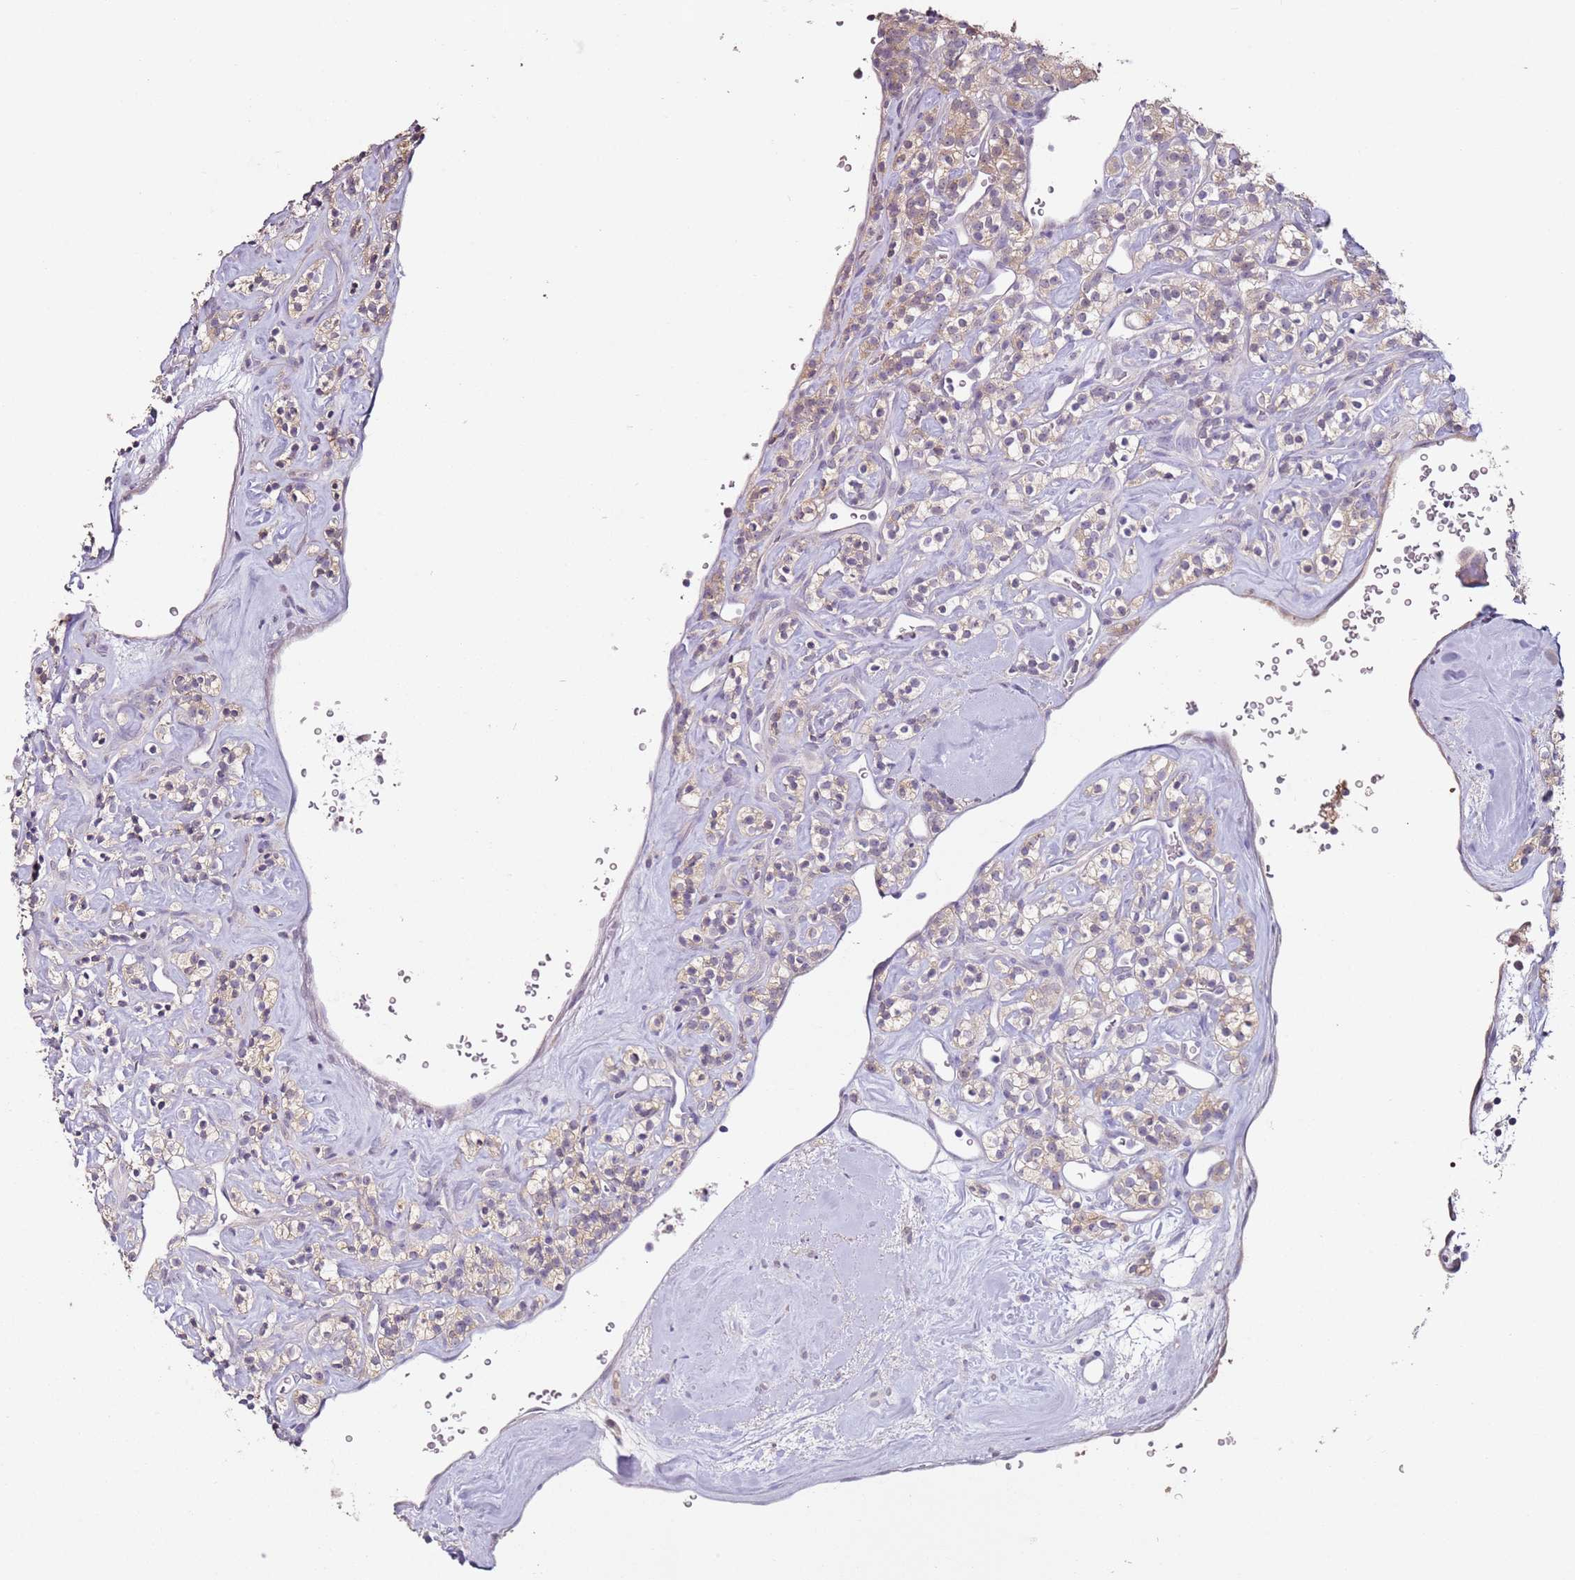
{"staining": {"intensity": "negative", "quantity": "none", "location": "none"}, "tissue": "renal cancer", "cell_type": "Tumor cells", "image_type": "cancer", "snomed": [{"axis": "morphology", "description": "Adenocarcinoma, NOS"}, {"axis": "topography", "description": "Kidney"}], "caption": "DAB (3,3'-diaminobenzidine) immunohistochemical staining of renal adenocarcinoma exhibits no significant expression in tumor cells.", "gene": "MDH1", "patient": {"sex": "male", "age": 77}}